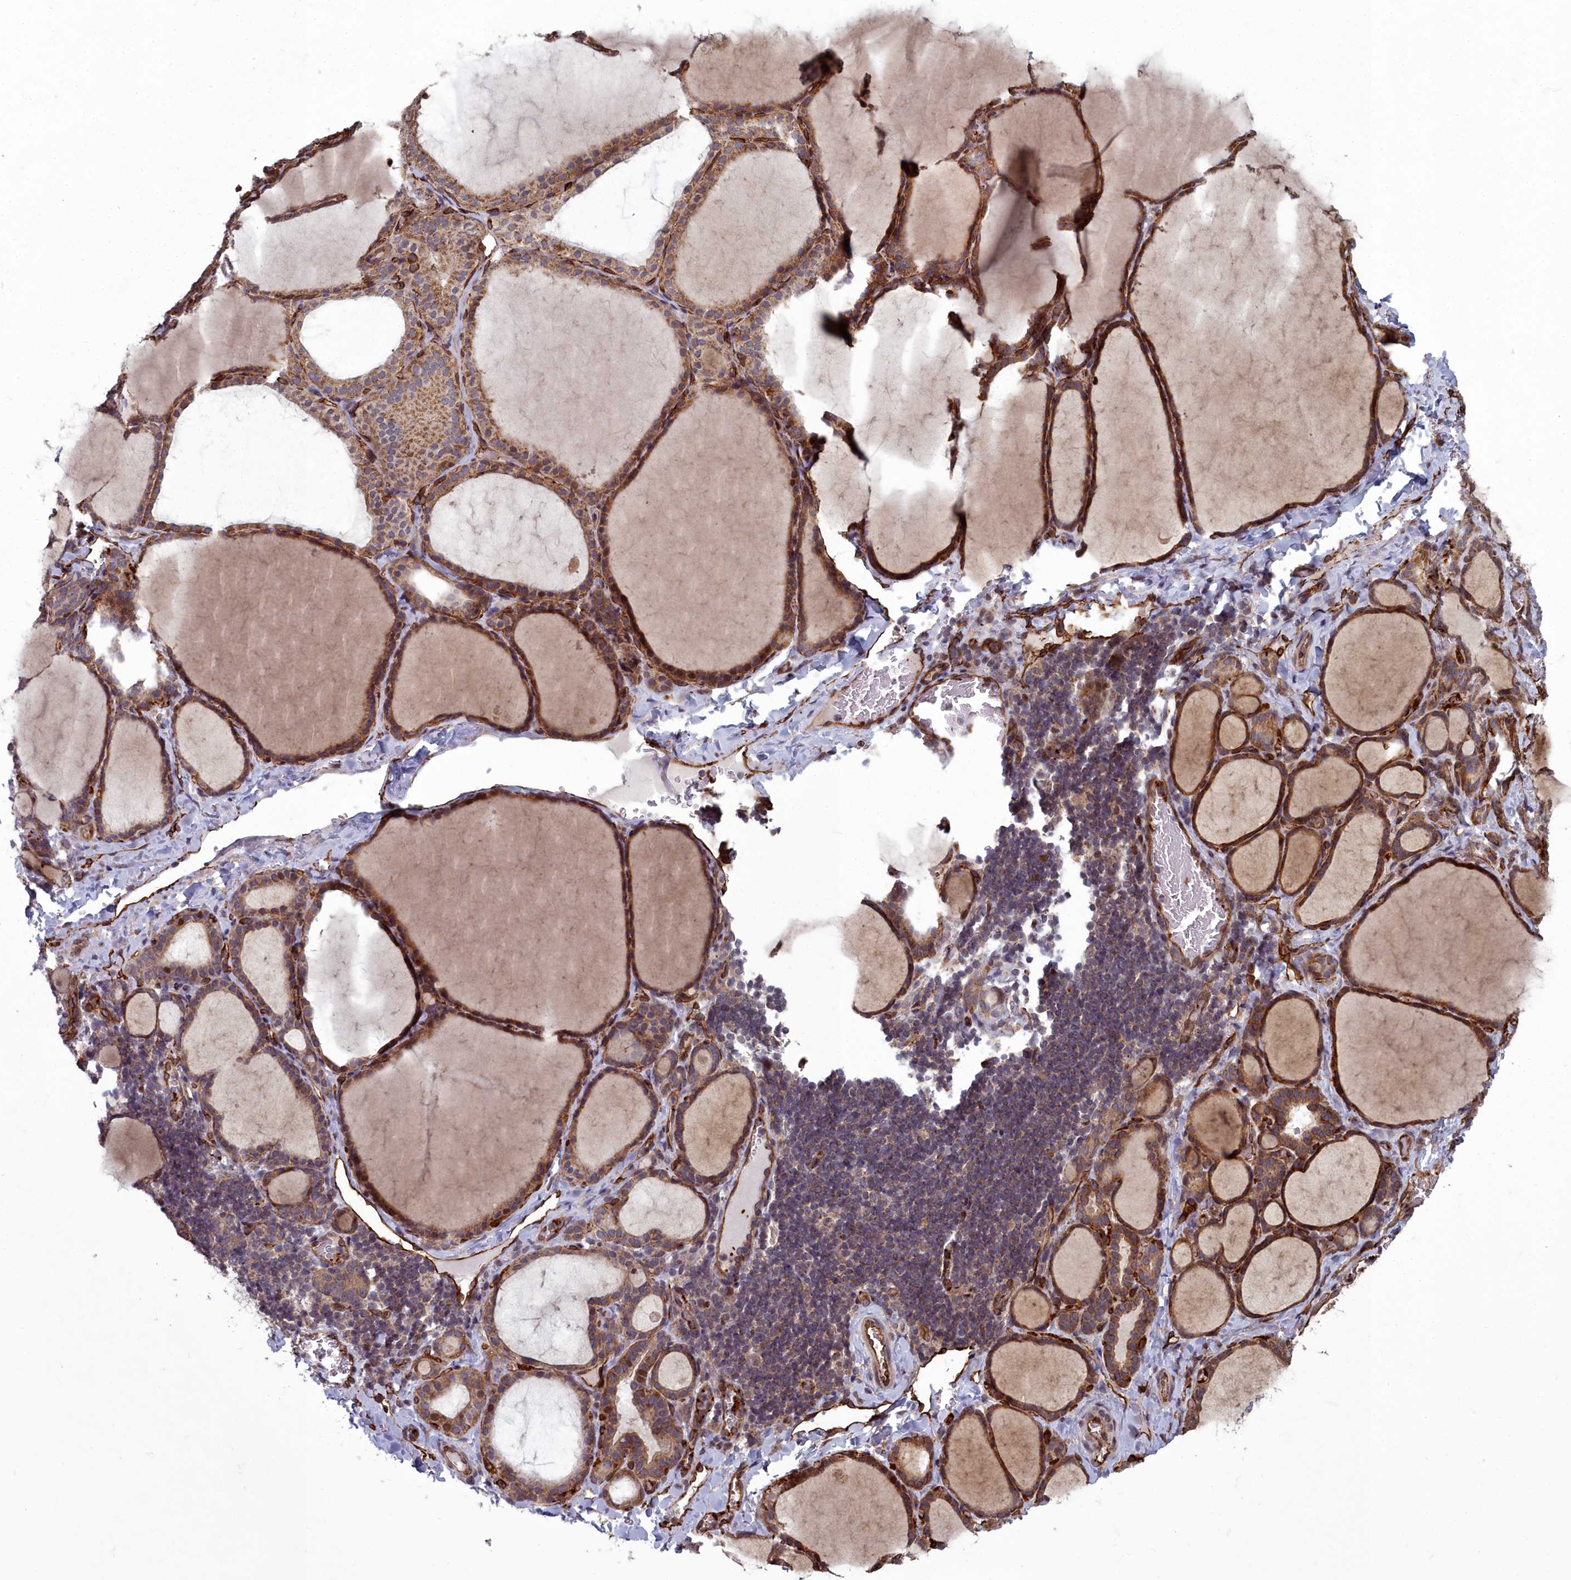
{"staining": {"intensity": "moderate", "quantity": ">75%", "location": "cytoplasmic/membranous"}, "tissue": "thyroid gland", "cell_type": "Glandular cells", "image_type": "normal", "snomed": [{"axis": "morphology", "description": "Normal tissue, NOS"}, {"axis": "topography", "description": "Thyroid gland"}], "caption": "Thyroid gland stained with DAB immunohistochemistry displays medium levels of moderate cytoplasmic/membranous positivity in approximately >75% of glandular cells.", "gene": "TSPYL4", "patient": {"sex": "female", "age": 39}}